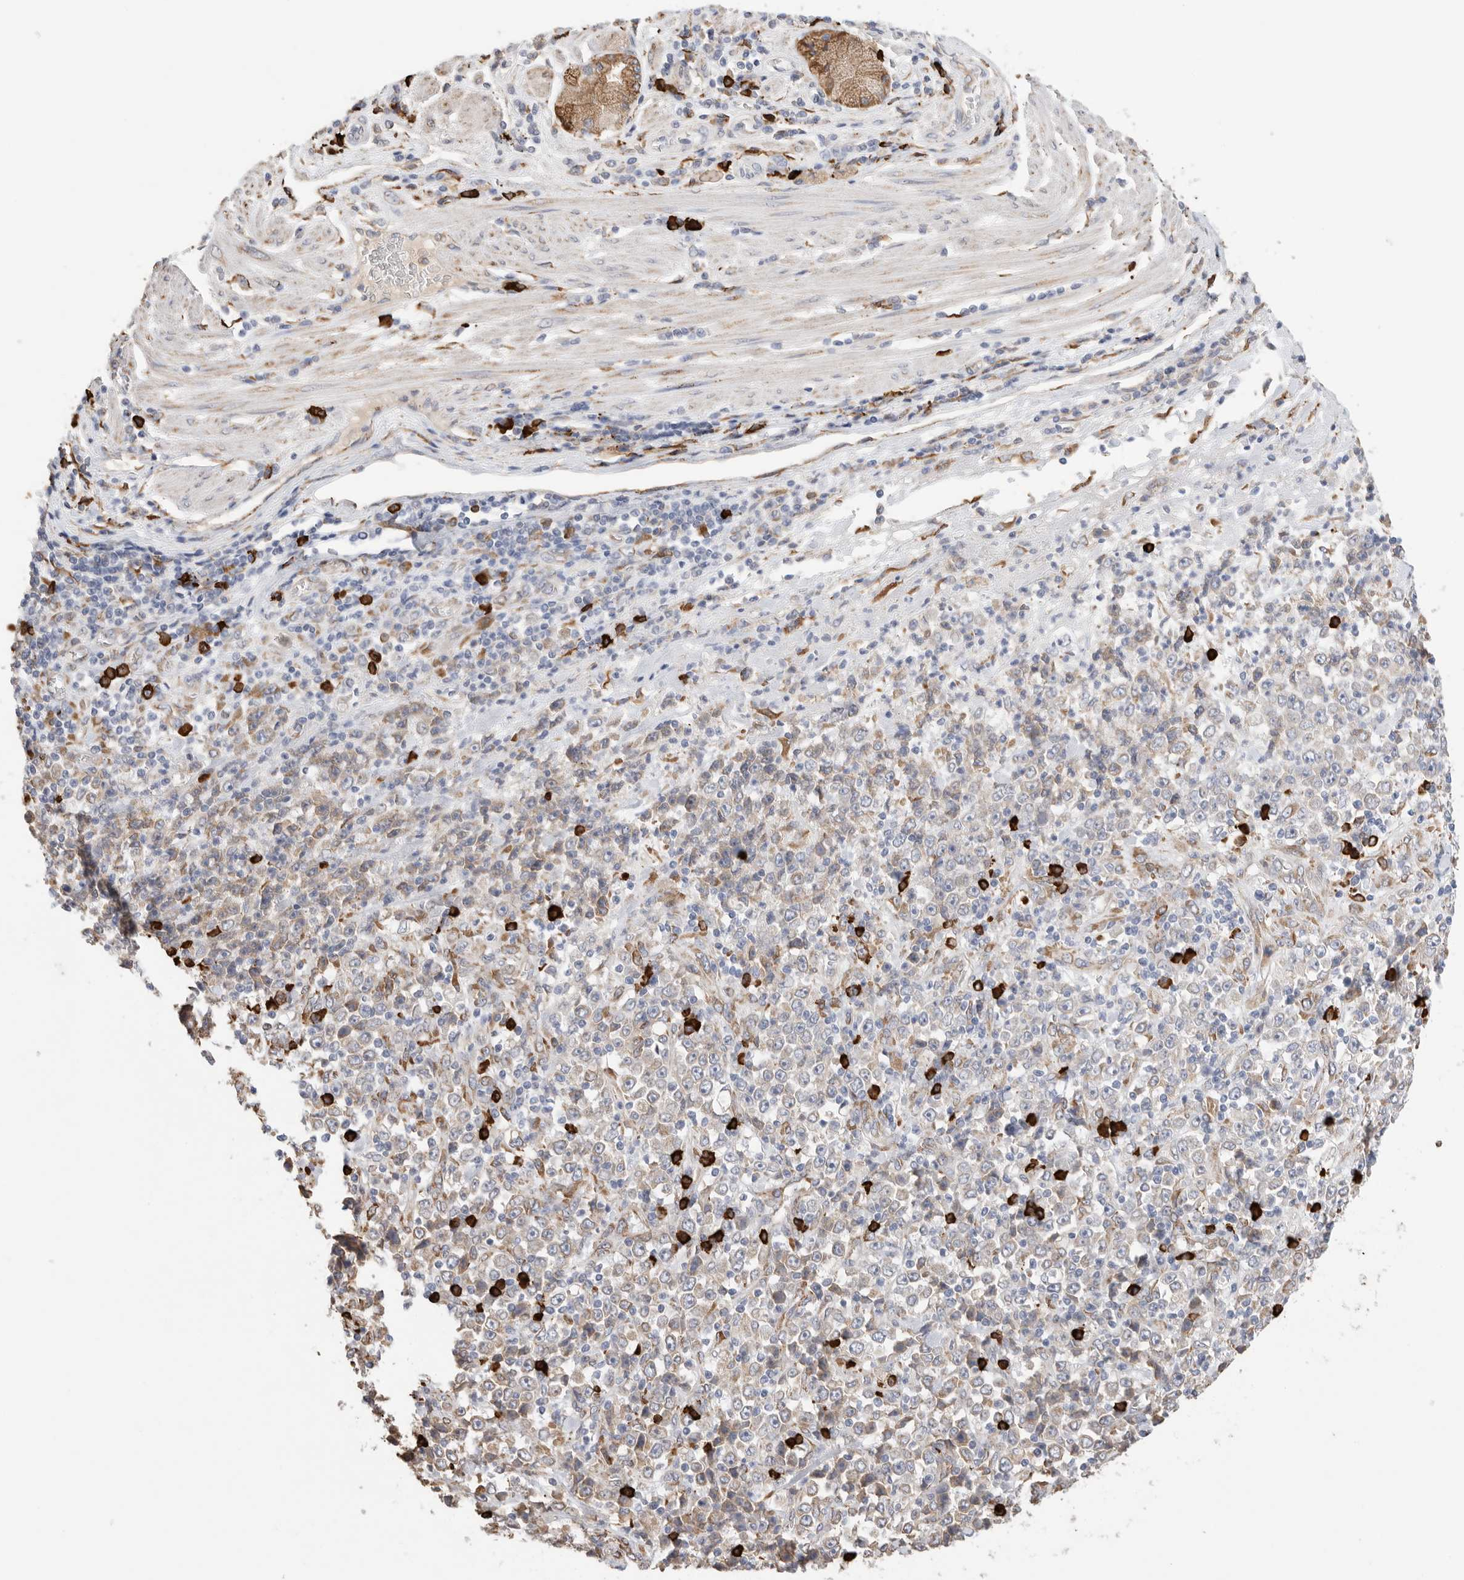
{"staining": {"intensity": "weak", "quantity": "25%-75%", "location": "cytoplasmic/membranous"}, "tissue": "stomach cancer", "cell_type": "Tumor cells", "image_type": "cancer", "snomed": [{"axis": "morphology", "description": "Normal tissue, NOS"}, {"axis": "morphology", "description": "Adenocarcinoma, NOS"}, {"axis": "topography", "description": "Stomach, upper"}, {"axis": "topography", "description": "Stomach"}], "caption": "Stomach cancer was stained to show a protein in brown. There is low levels of weak cytoplasmic/membranous expression in approximately 25%-75% of tumor cells.", "gene": "BLOC1S5", "patient": {"sex": "male", "age": 59}}